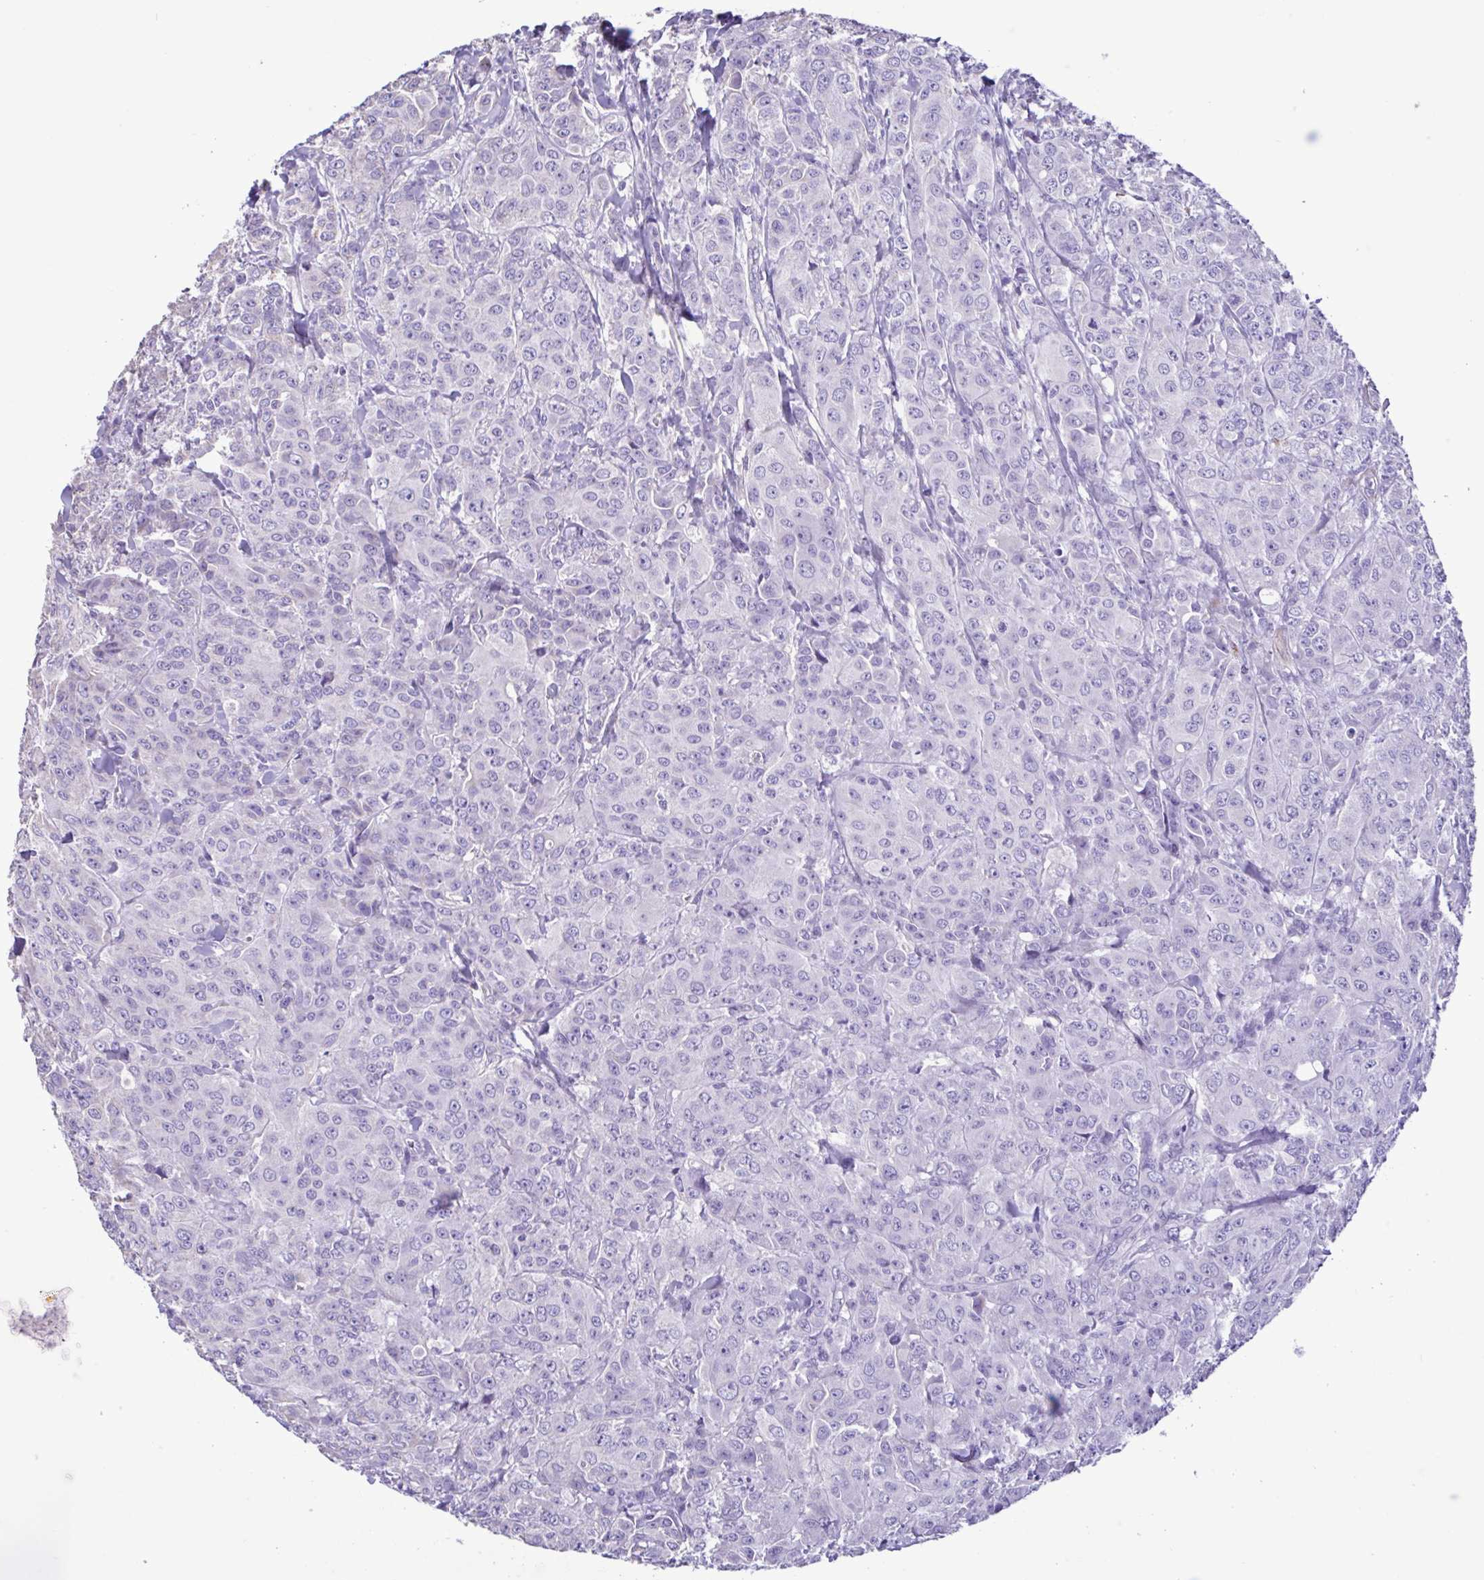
{"staining": {"intensity": "negative", "quantity": "none", "location": "none"}, "tissue": "breast cancer", "cell_type": "Tumor cells", "image_type": "cancer", "snomed": [{"axis": "morphology", "description": "Normal tissue, NOS"}, {"axis": "morphology", "description": "Duct carcinoma"}, {"axis": "topography", "description": "Breast"}], "caption": "The image reveals no significant expression in tumor cells of breast cancer.", "gene": "PLA2G4E", "patient": {"sex": "female", "age": 43}}